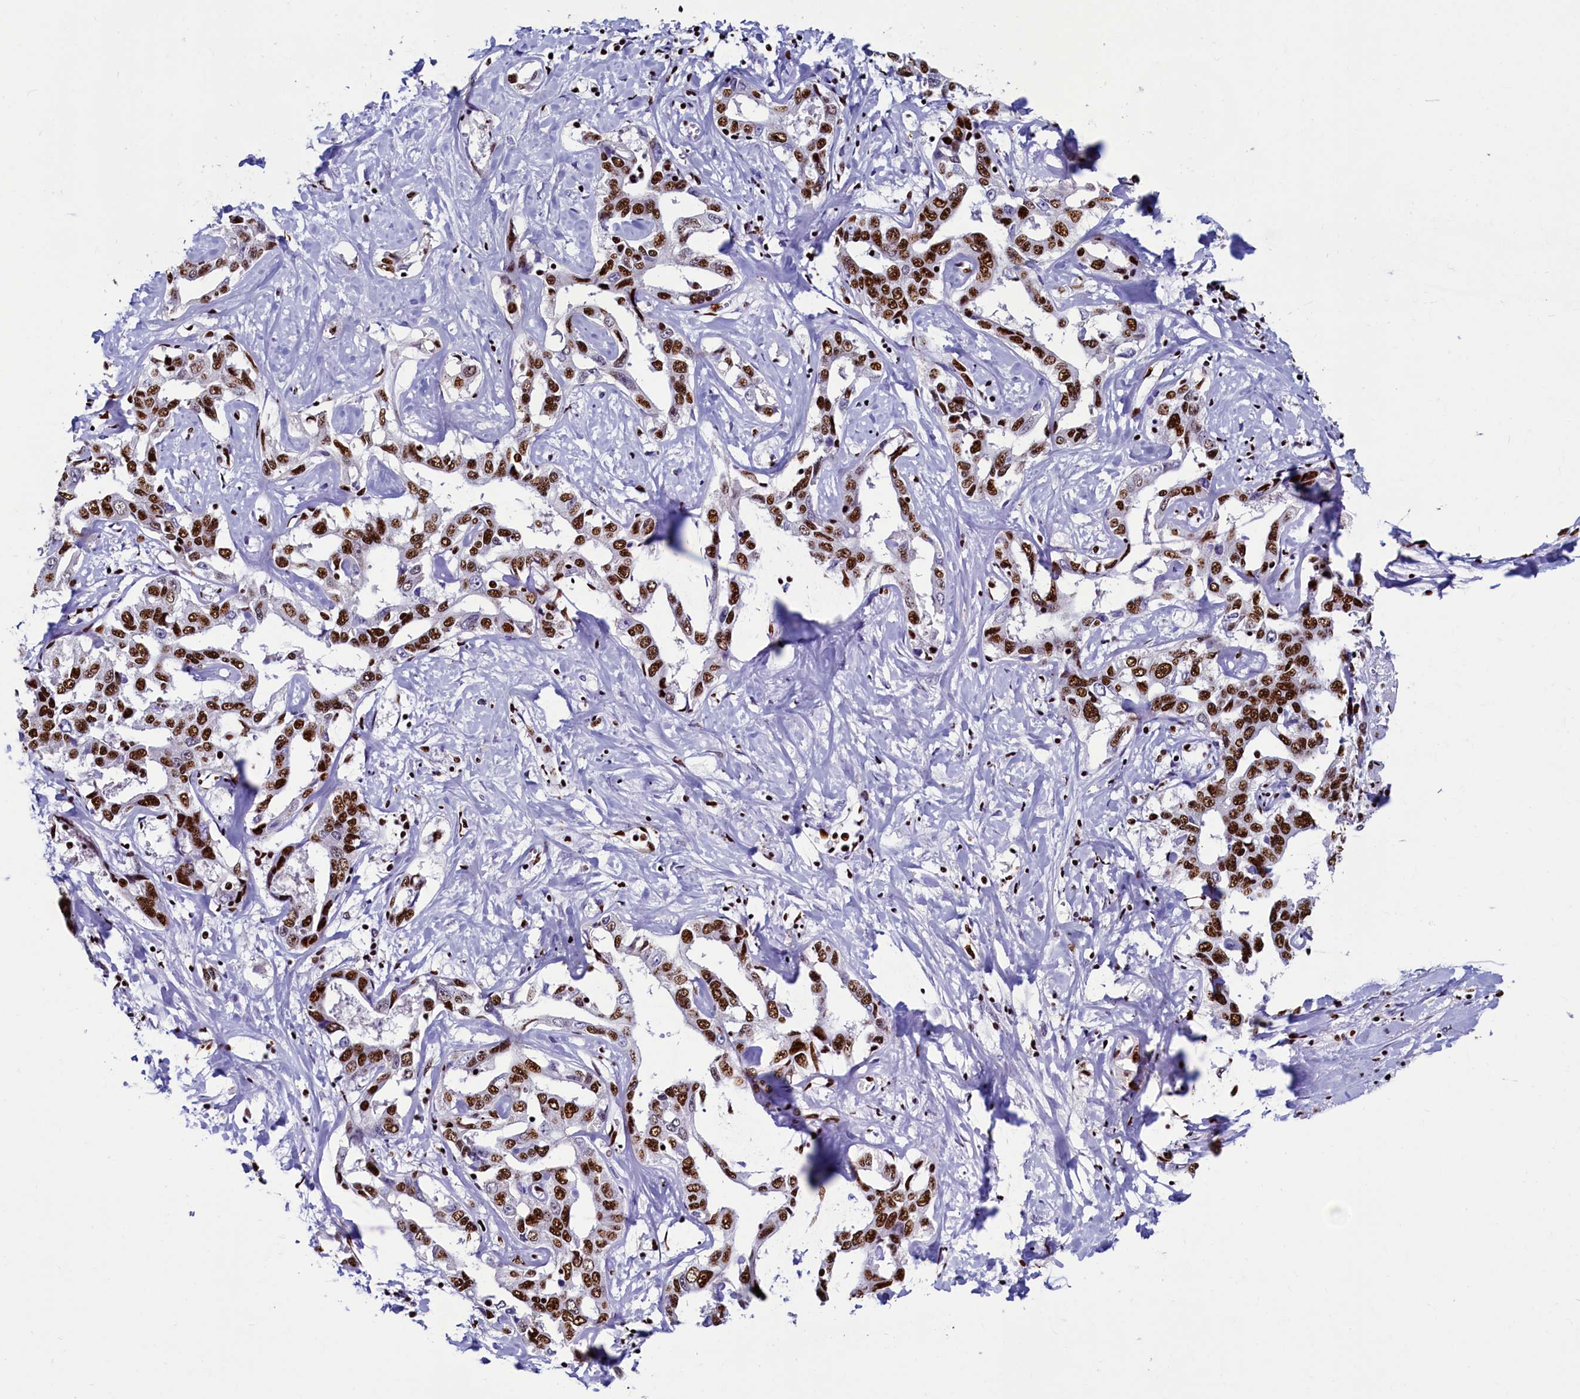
{"staining": {"intensity": "strong", "quantity": ">75%", "location": "nuclear"}, "tissue": "liver cancer", "cell_type": "Tumor cells", "image_type": "cancer", "snomed": [{"axis": "morphology", "description": "Cholangiocarcinoma"}, {"axis": "topography", "description": "Liver"}], "caption": "High-power microscopy captured an immunohistochemistry (IHC) micrograph of liver cancer, revealing strong nuclear positivity in approximately >75% of tumor cells.", "gene": "SRRM2", "patient": {"sex": "male", "age": 59}}